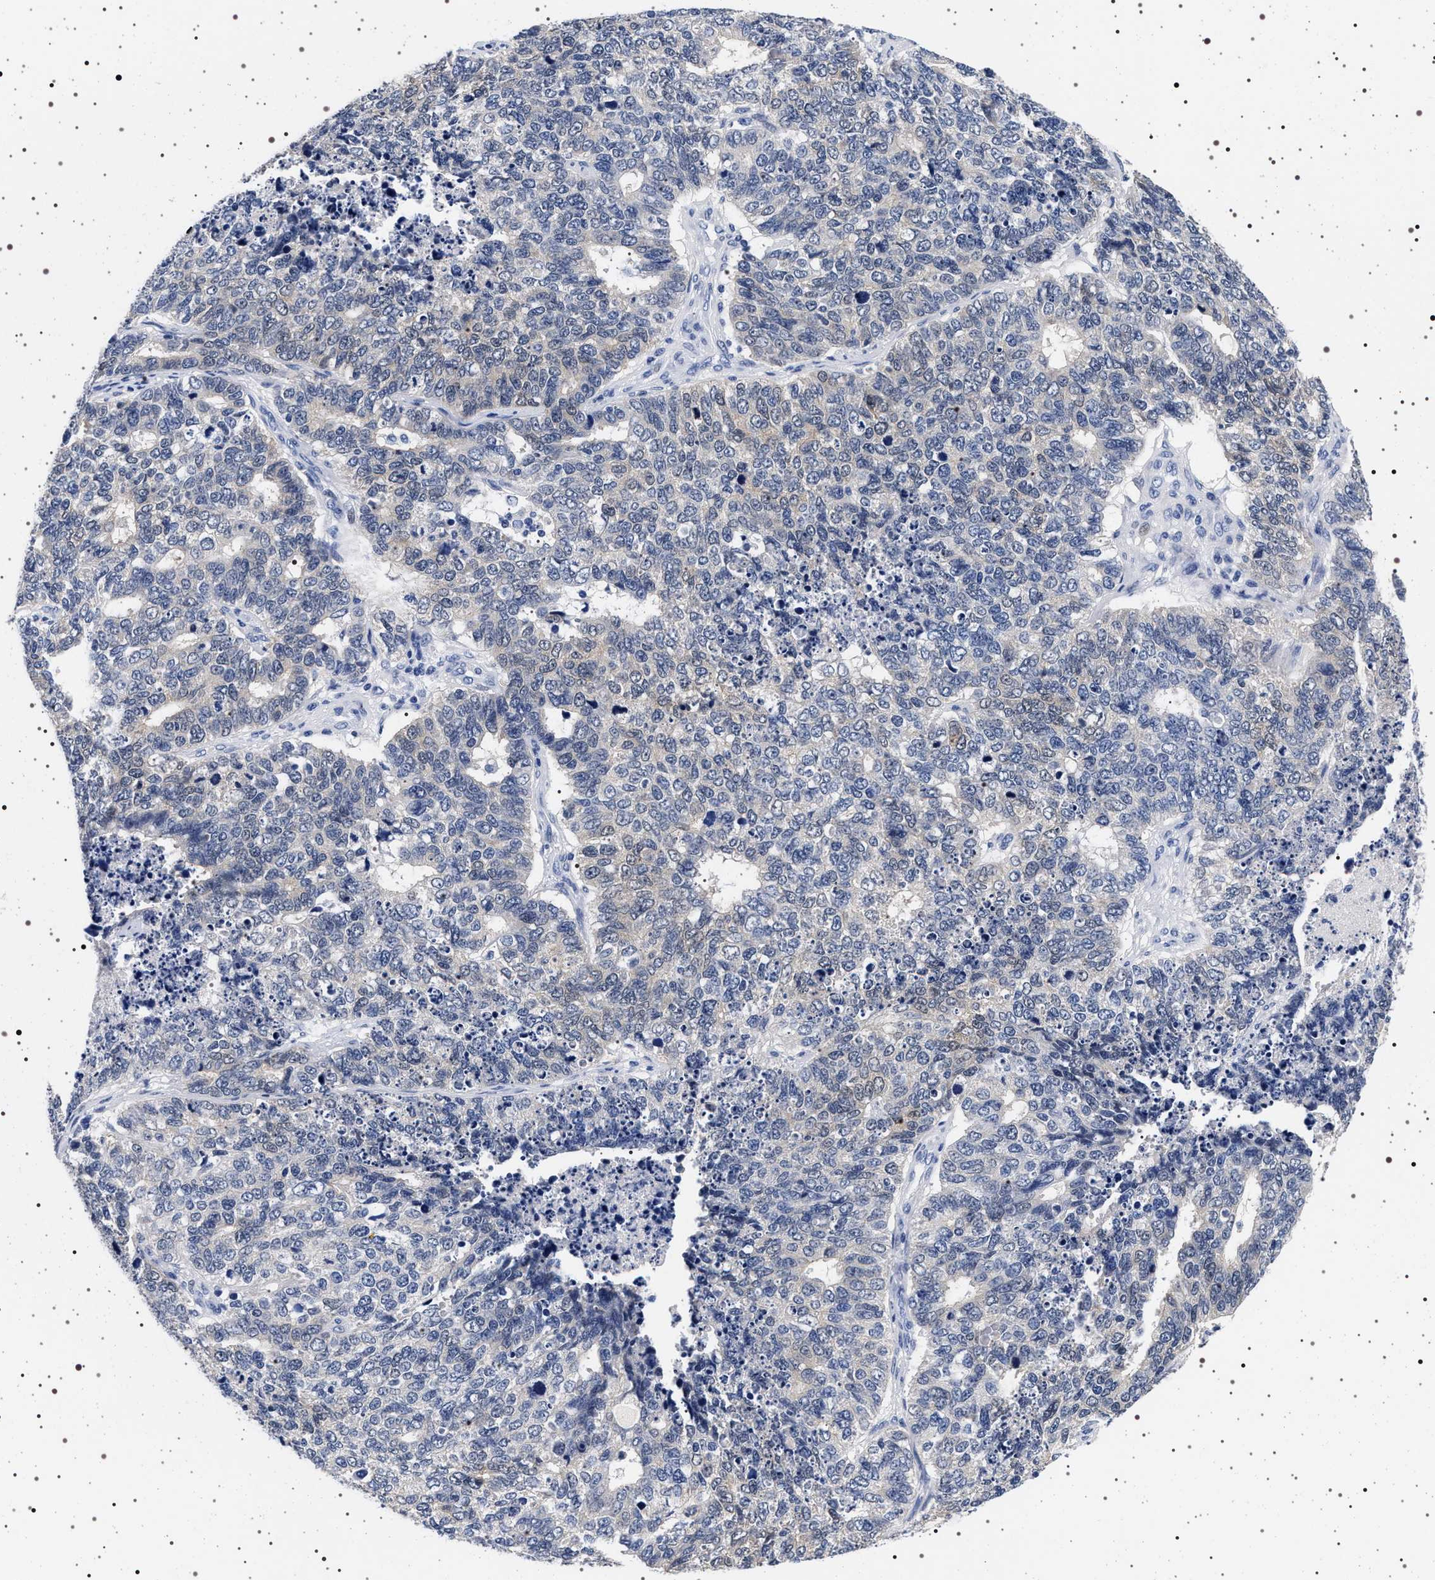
{"staining": {"intensity": "negative", "quantity": "none", "location": "none"}, "tissue": "cervical cancer", "cell_type": "Tumor cells", "image_type": "cancer", "snomed": [{"axis": "morphology", "description": "Squamous cell carcinoma, NOS"}, {"axis": "topography", "description": "Cervix"}], "caption": "Histopathology image shows no protein staining in tumor cells of cervical squamous cell carcinoma tissue.", "gene": "MAPK10", "patient": {"sex": "female", "age": 63}}